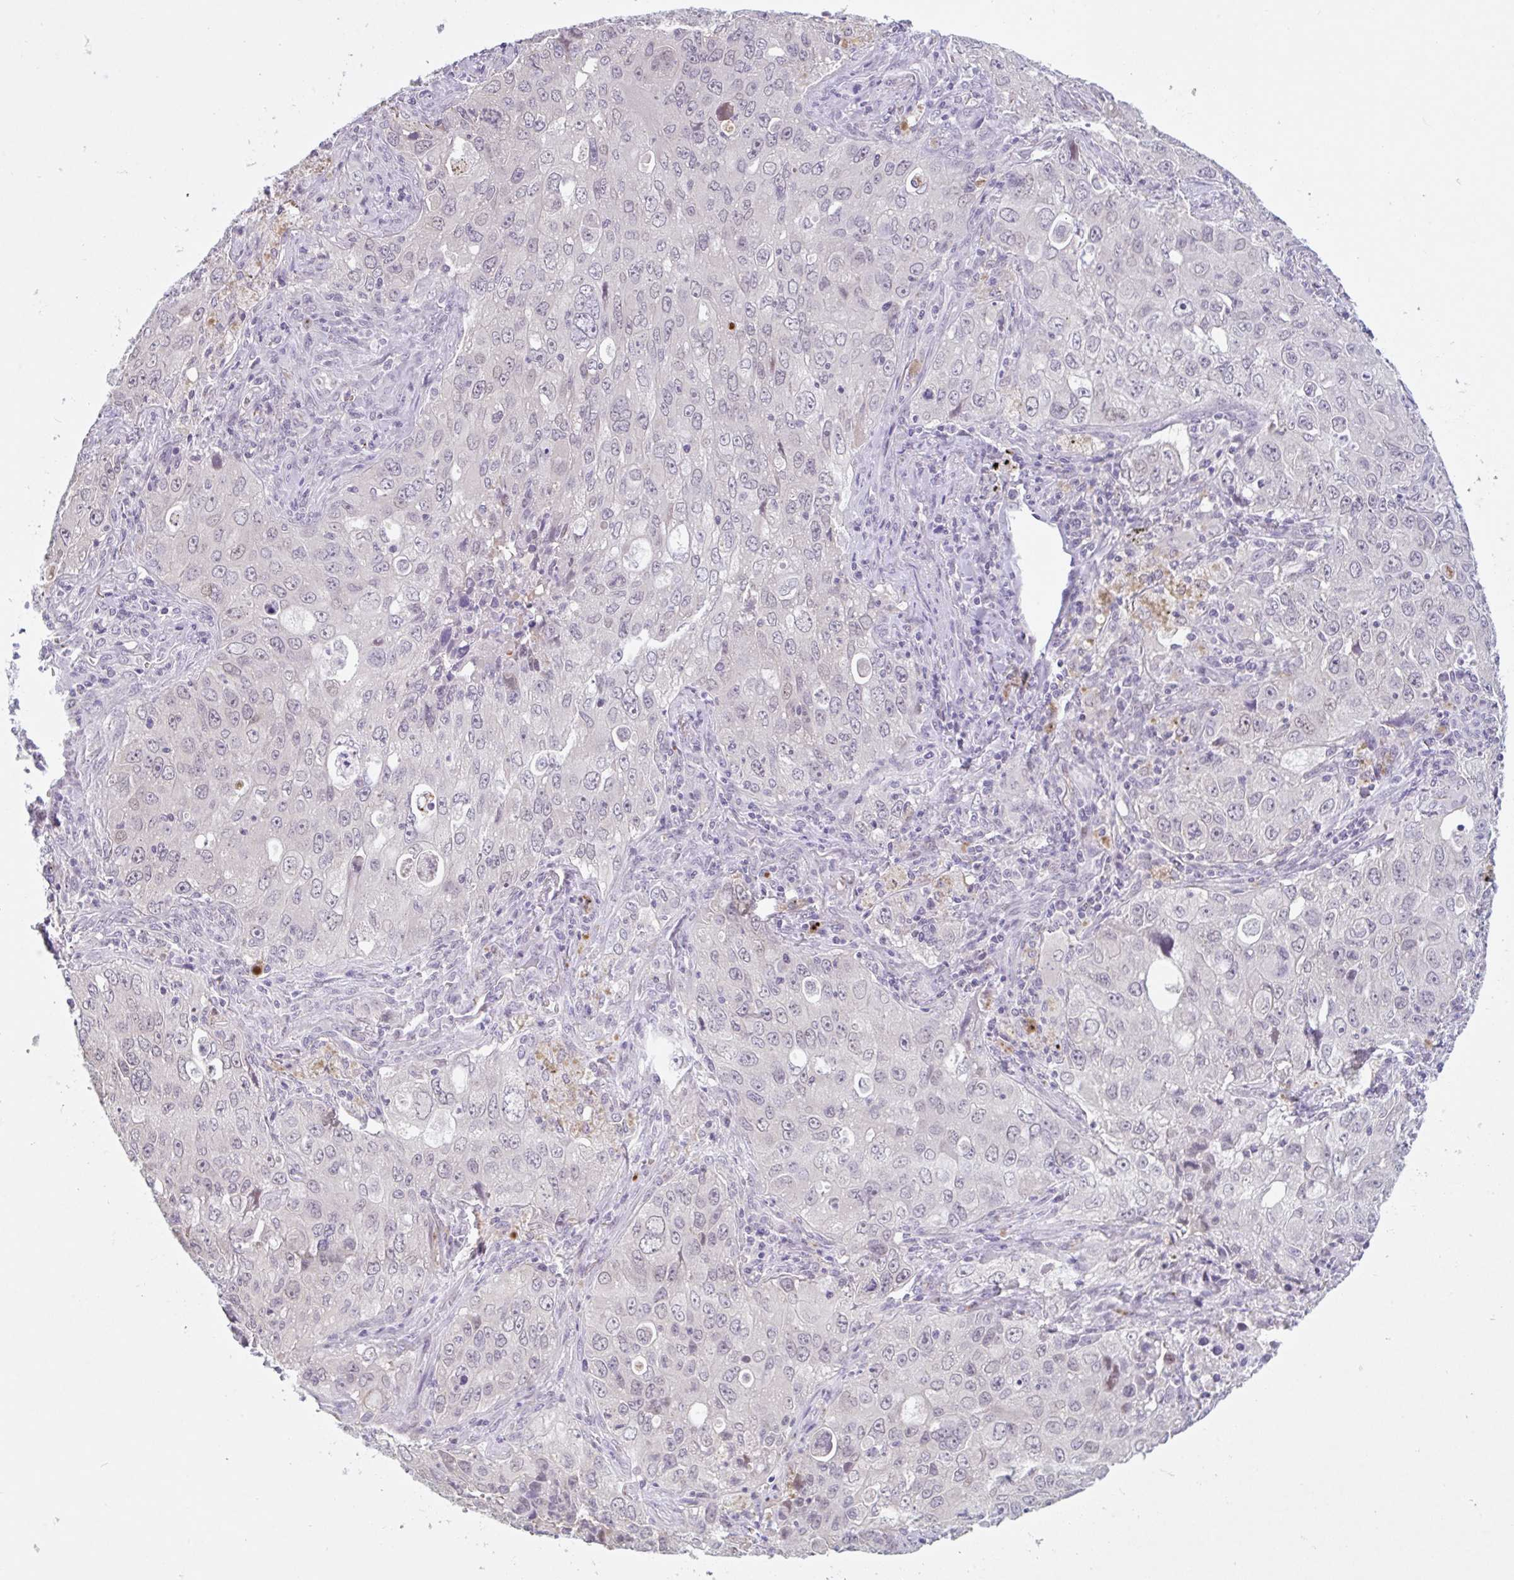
{"staining": {"intensity": "negative", "quantity": "none", "location": "none"}, "tissue": "lung cancer", "cell_type": "Tumor cells", "image_type": "cancer", "snomed": [{"axis": "morphology", "description": "Adenocarcinoma, NOS"}, {"axis": "morphology", "description": "Adenocarcinoma, metastatic, NOS"}, {"axis": "topography", "description": "Lymph node"}, {"axis": "topography", "description": "Lung"}], "caption": "There is no significant staining in tumor cells of lung metastatic adenocarcinoma.", "gene": "RHAG", "patient": {"sex": "female", "age": 42}}